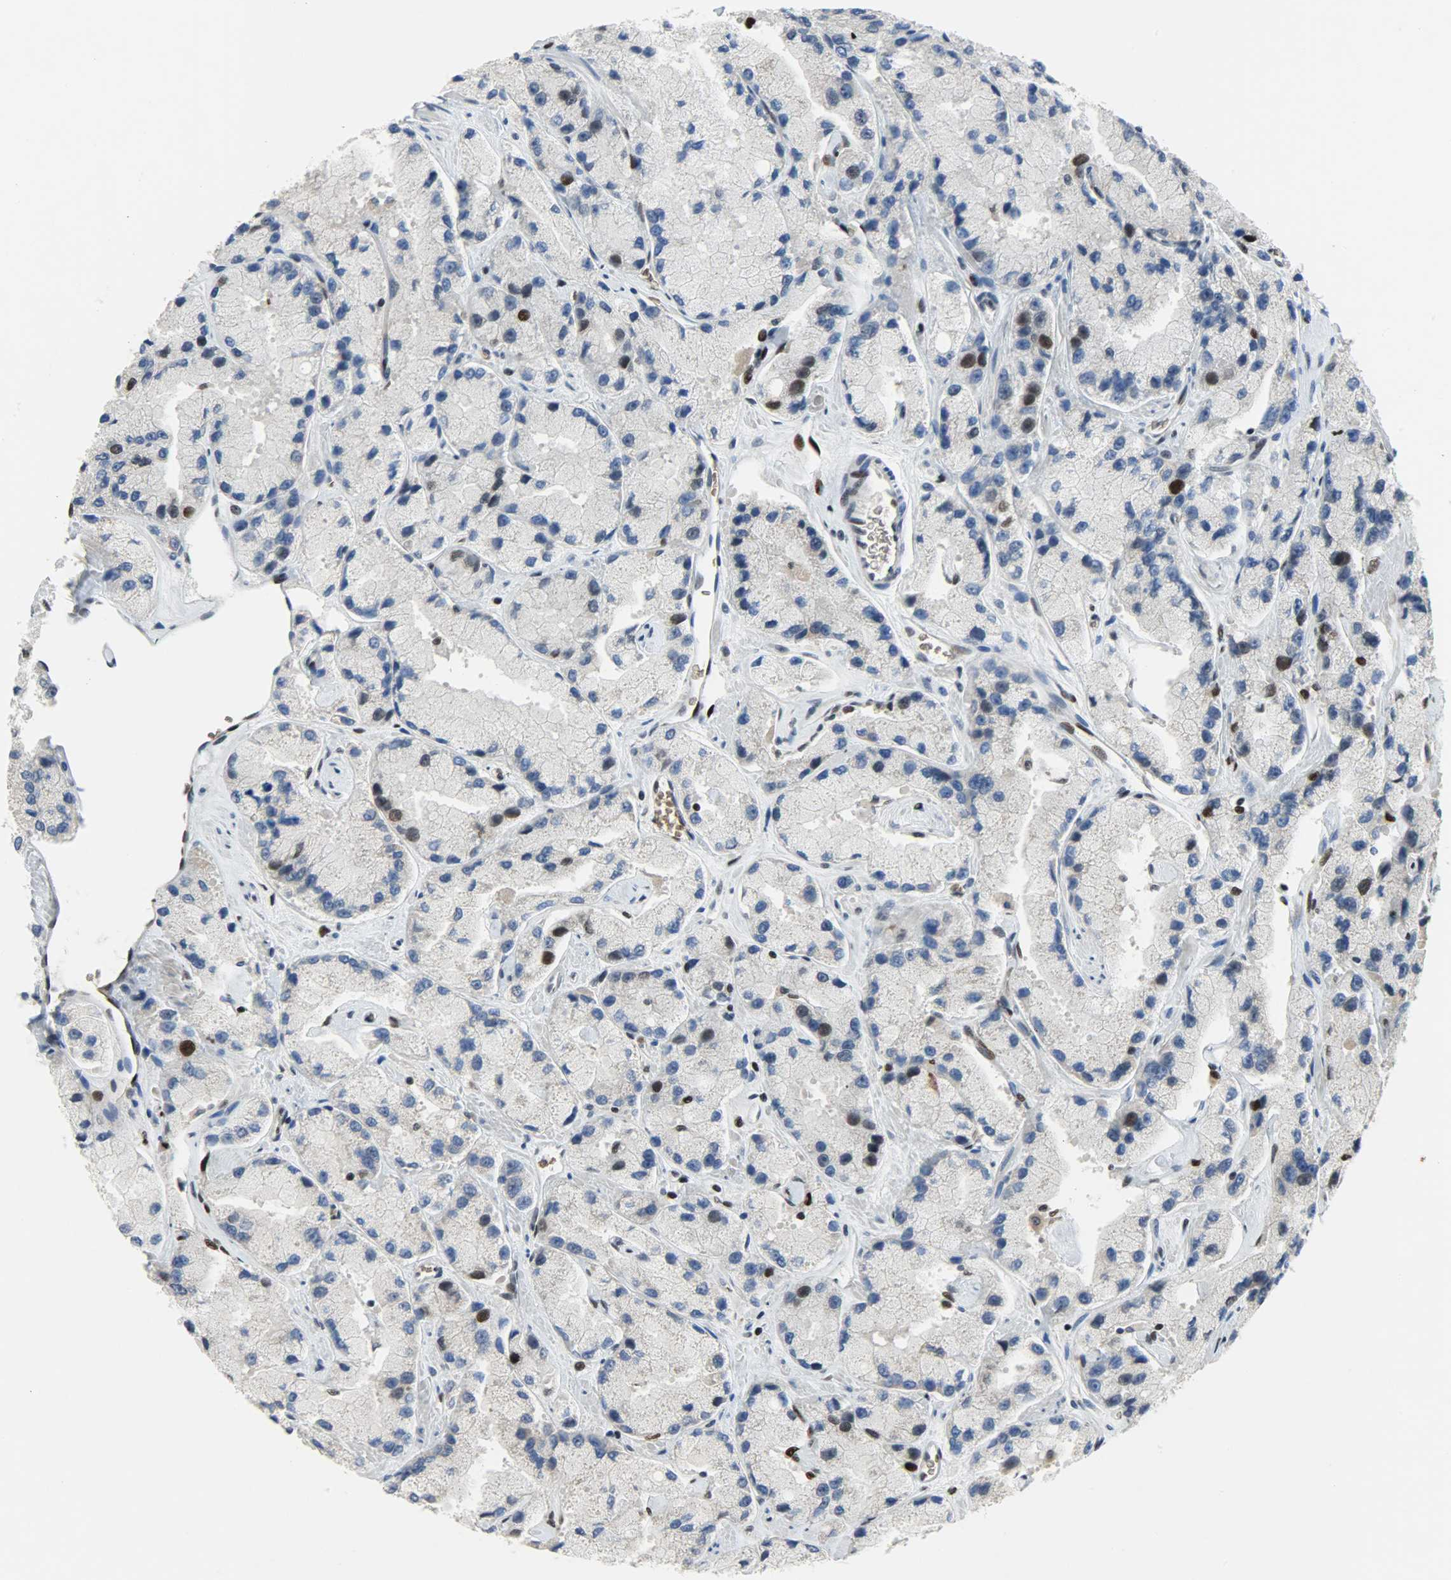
{"staining": {"intensity": "strong", "quantity": "<25%", "location": "cytoplasmic/membranous,nuclear"}, "tissue": "prostate cancer", "cell_type": "Tumor cells", "image_type": "cancer", "snomed": [{"axis": "morphology", "description": "Adenocarcinoma, High grade"}, {"axis": "topography", "description": "Prostate"}], "caption": "IHC staining of adenocarcinoma (high-grade) (prostate), which exhibits medium levels of strong cytoplasmic/membranous and nuclear positivity in about <25% of tumor cells indicating strong cytoplasmic/membranous and nuclear protein staining. The staining was performed using DAB (brown) for protein detection and nuclei were counterstained in hematoxylin (blue).", "gene": "SNAI1", "patient": {"sex": "male", "age": 58}}